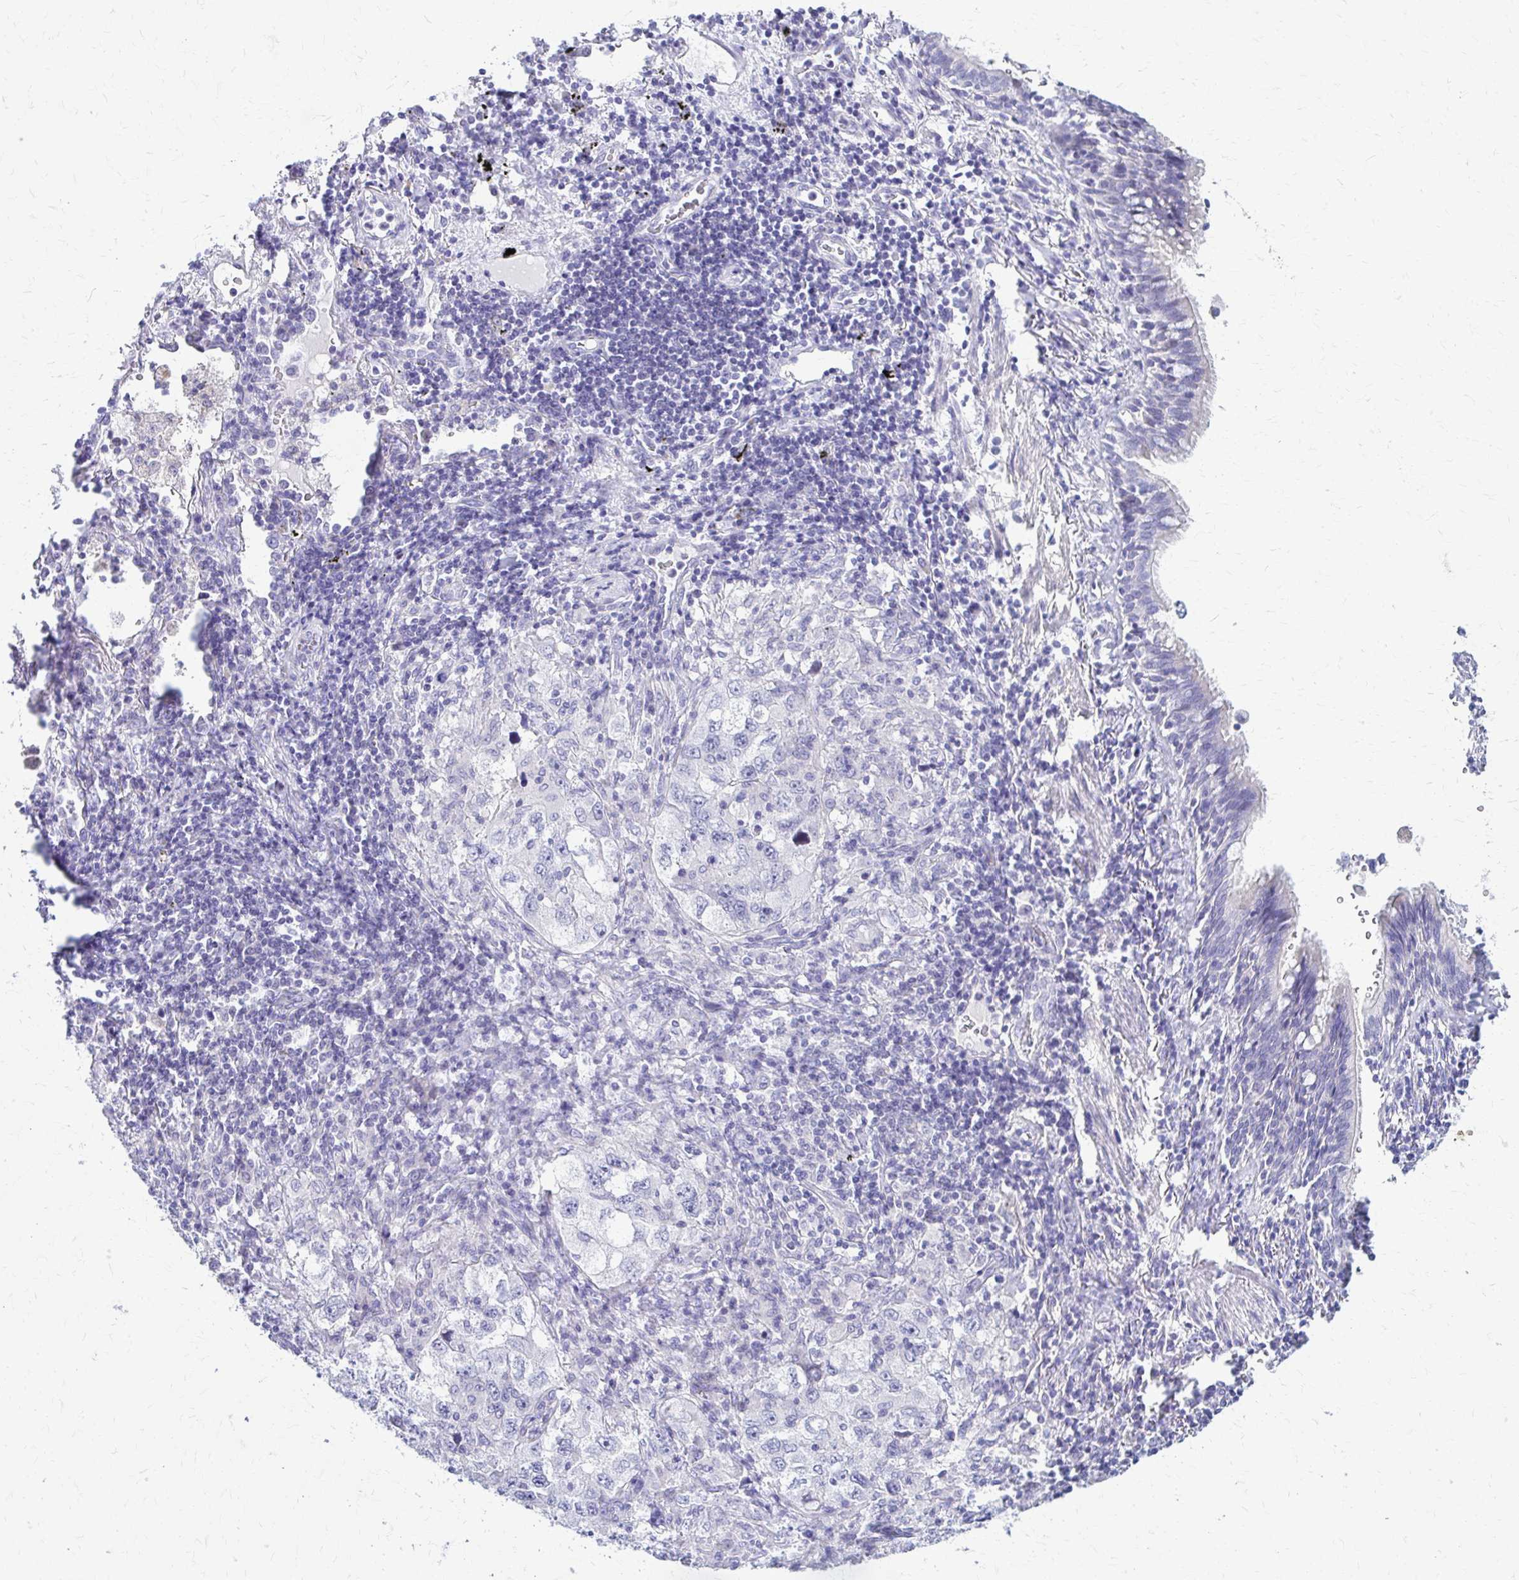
{"staining": {"intensity": "negative", "quantity": "none", "location": "none"}, "tissue": "lung cancer", "cell_type": "Tumor cells", "image_type": "cancer", "snomed": [{"axis": "morphology", "description": "Adenocarcinoma, NOS"}, {"axis": "topography", "description": "Lung"}], "caption": "Lung cancer (adenocarcinoma) was stained to show a protein in brown. There is no significant expression in tumor cells. Brightfield microscopy of immunohistochemistry (IHC) stained with DAB (3,3'-diaminobenzidine) (brown) and hematoxylin (blue), captured at high magnification.", "gene": "RHOBTB2", "patient": {"sex": "female", "age": 57}}